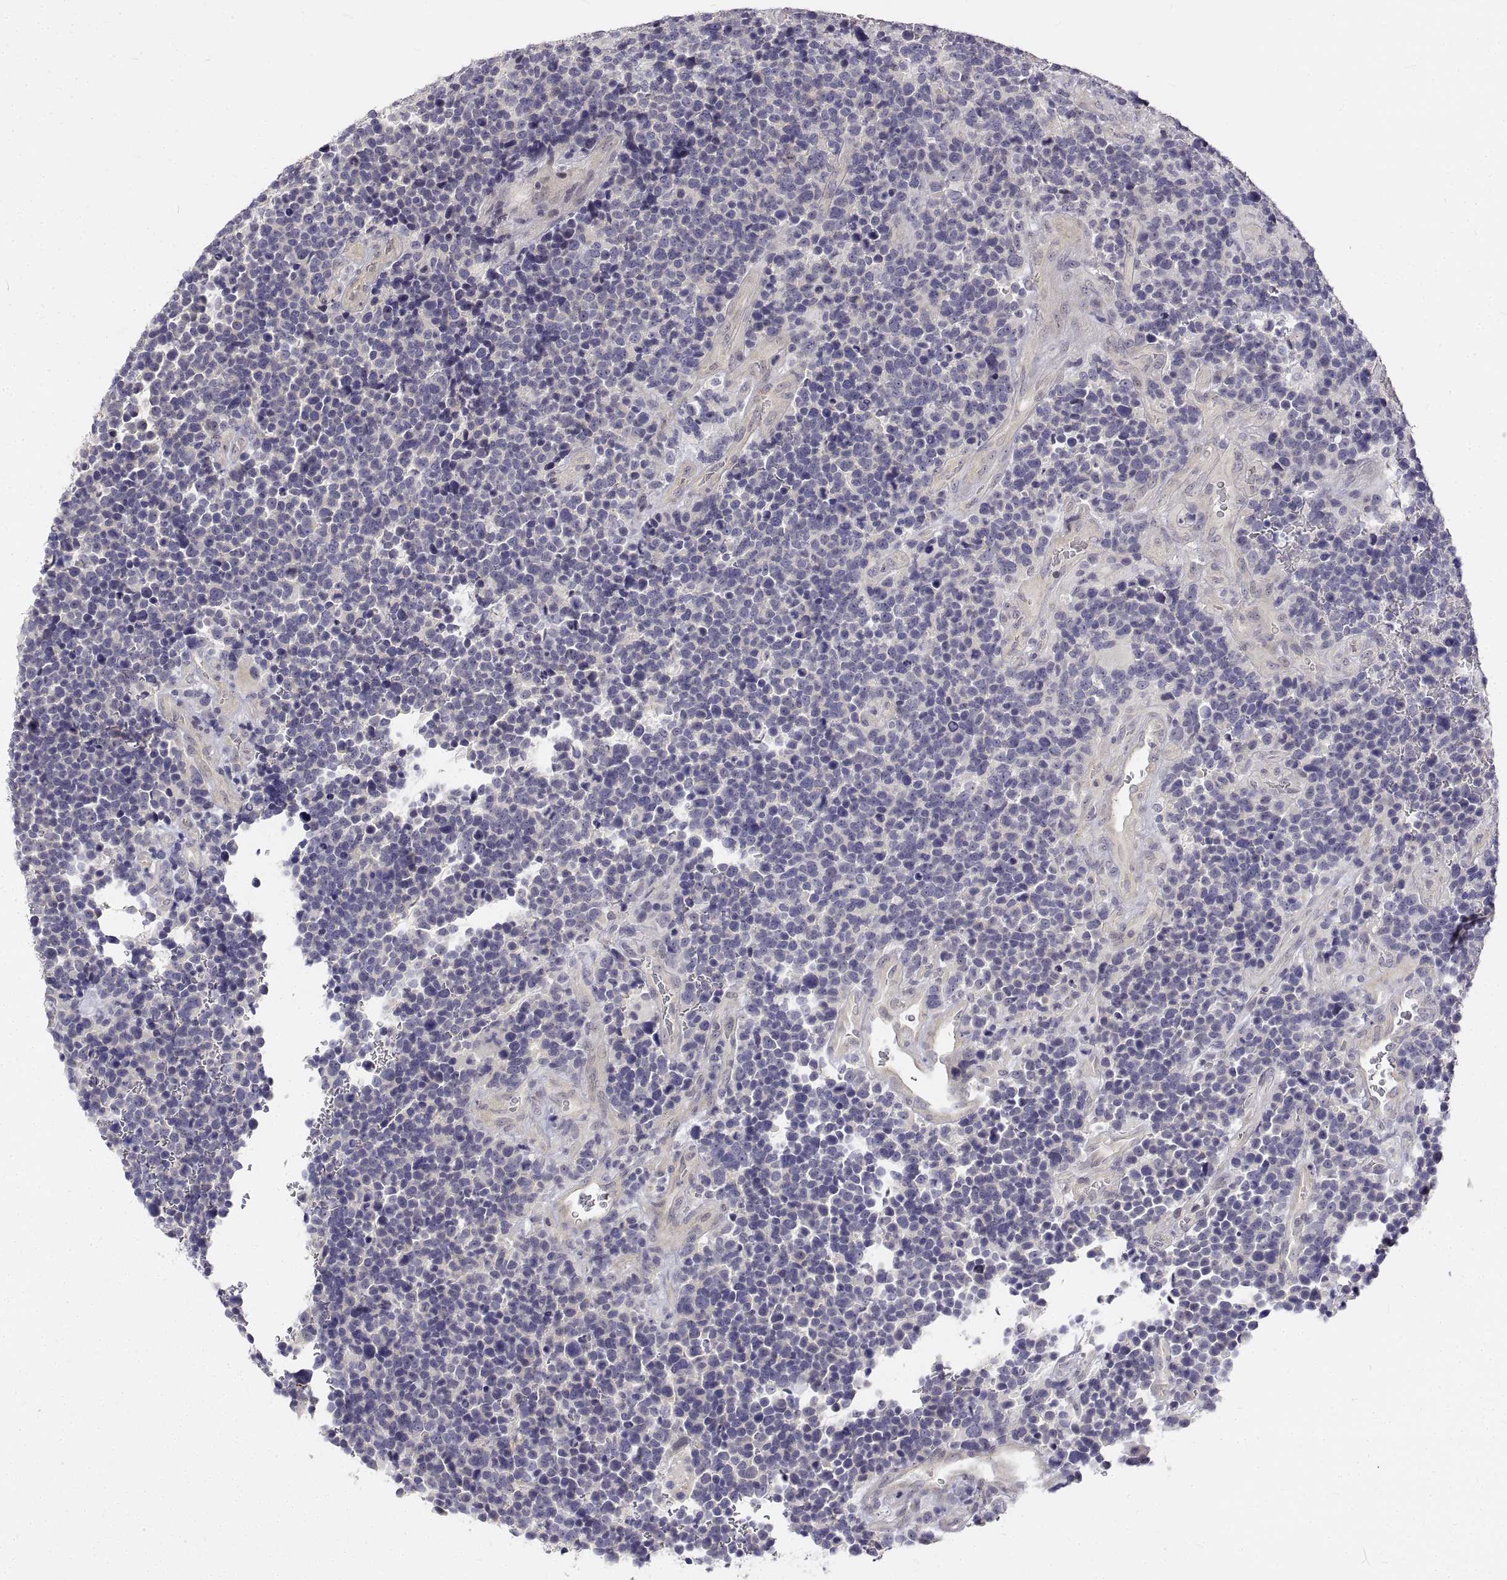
{"staining": {"intensity": "negative", "quantity": "none", "location": "none"}, "tissue": "glioma", "cell_type": "Tumor cells", "image_type": "cancer", "snomed": [{"axis": "morphology", "description": "Glioma, malignant, High grade"}, {"axis": "topography", "description": "Brain"}], "caption": "Immunohistochemistry (IHC) micrograph of neoplastic tissue: human malignant glioma (high-grade) stained with DAB displays no significant protein expression in tumor cells. Brightfield microscopy of IHC stained with DAB (3,3'-diaminobenzidine) (brown) and hematoxylin (blue), captured at high magnification.", "gene": "ANO2", "patient": {"sex": "male", "age": 33}}